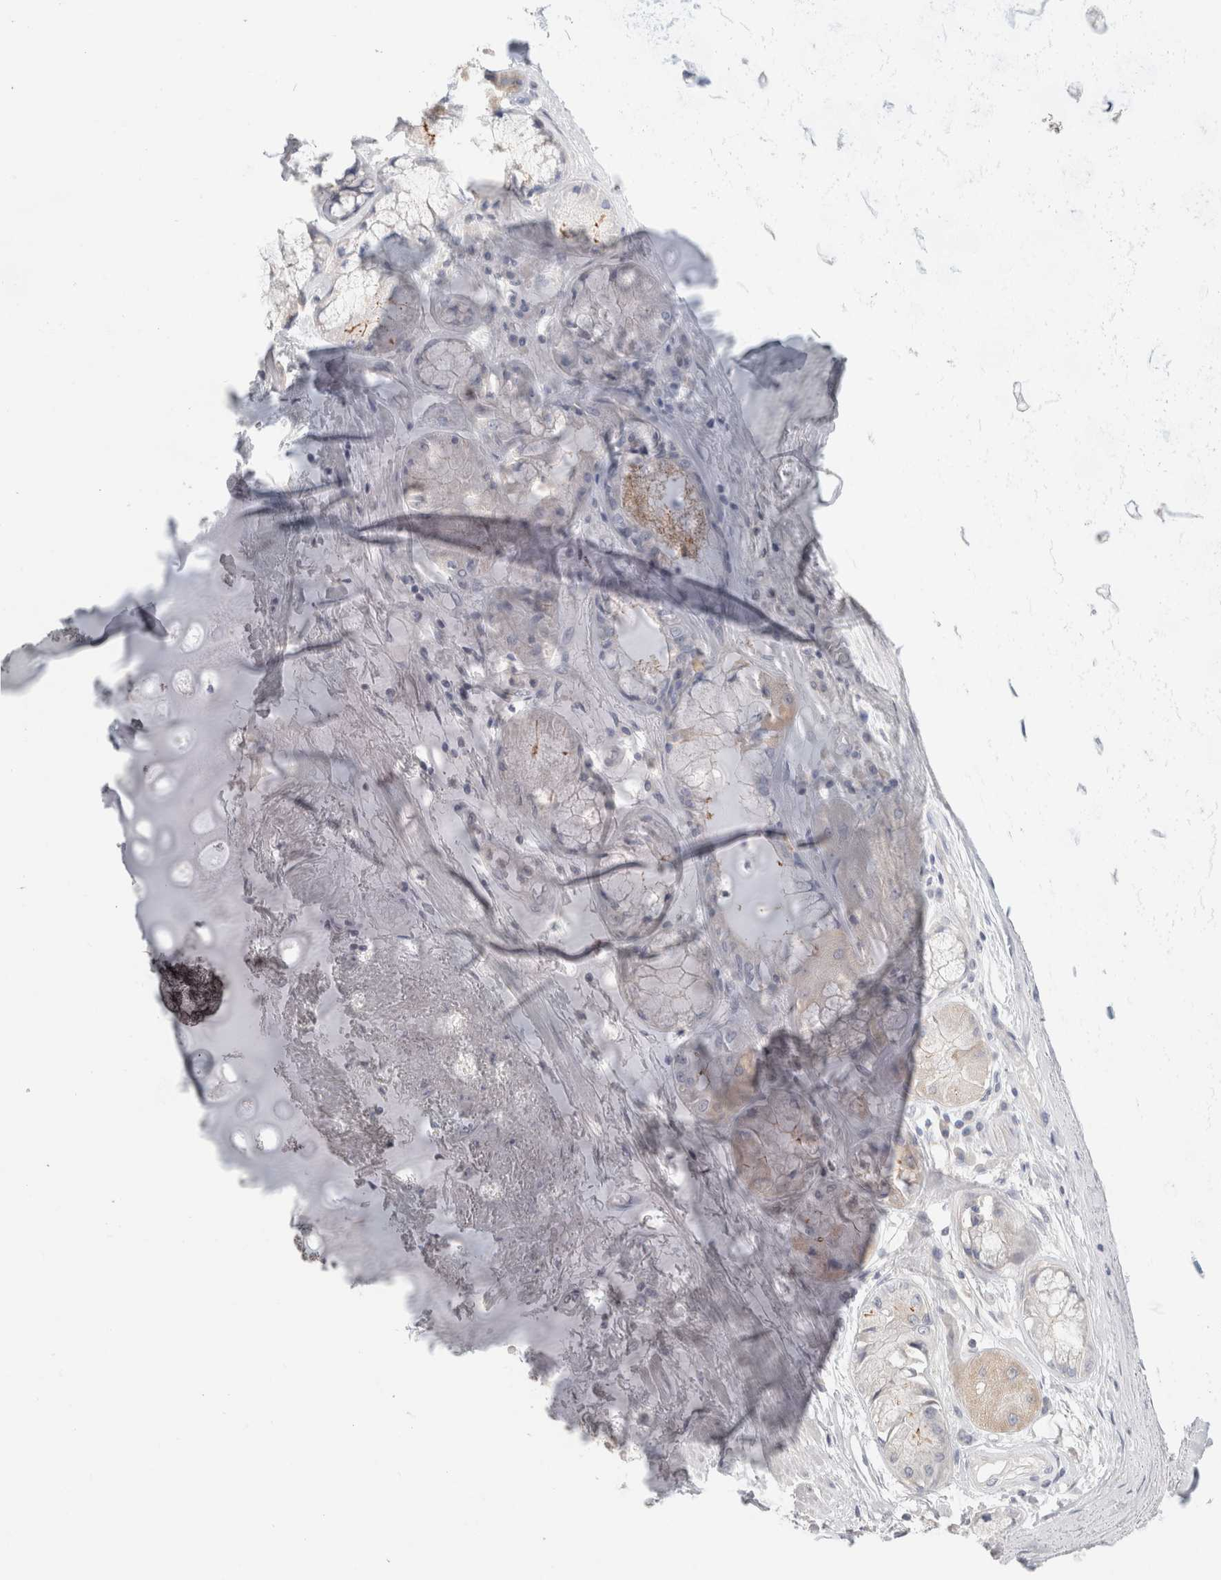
{"staining": {"intensity": "negative", "quantity": "none", "location": "none"}, "tissue": "adipose tissue", "cell_type": "Adipocytes", "image_type": "normal", "snomed": [{"axis": "morphology", "description": "Normal tissue, NOS"}, {"axis": "topography", "description": "Bronchus"}], "caption": "Adipose tissue stained for a protein using IHC shows no staining adipocytes.", "gene": "MPP2", "patient": {"sex": "male", "age": 66}}